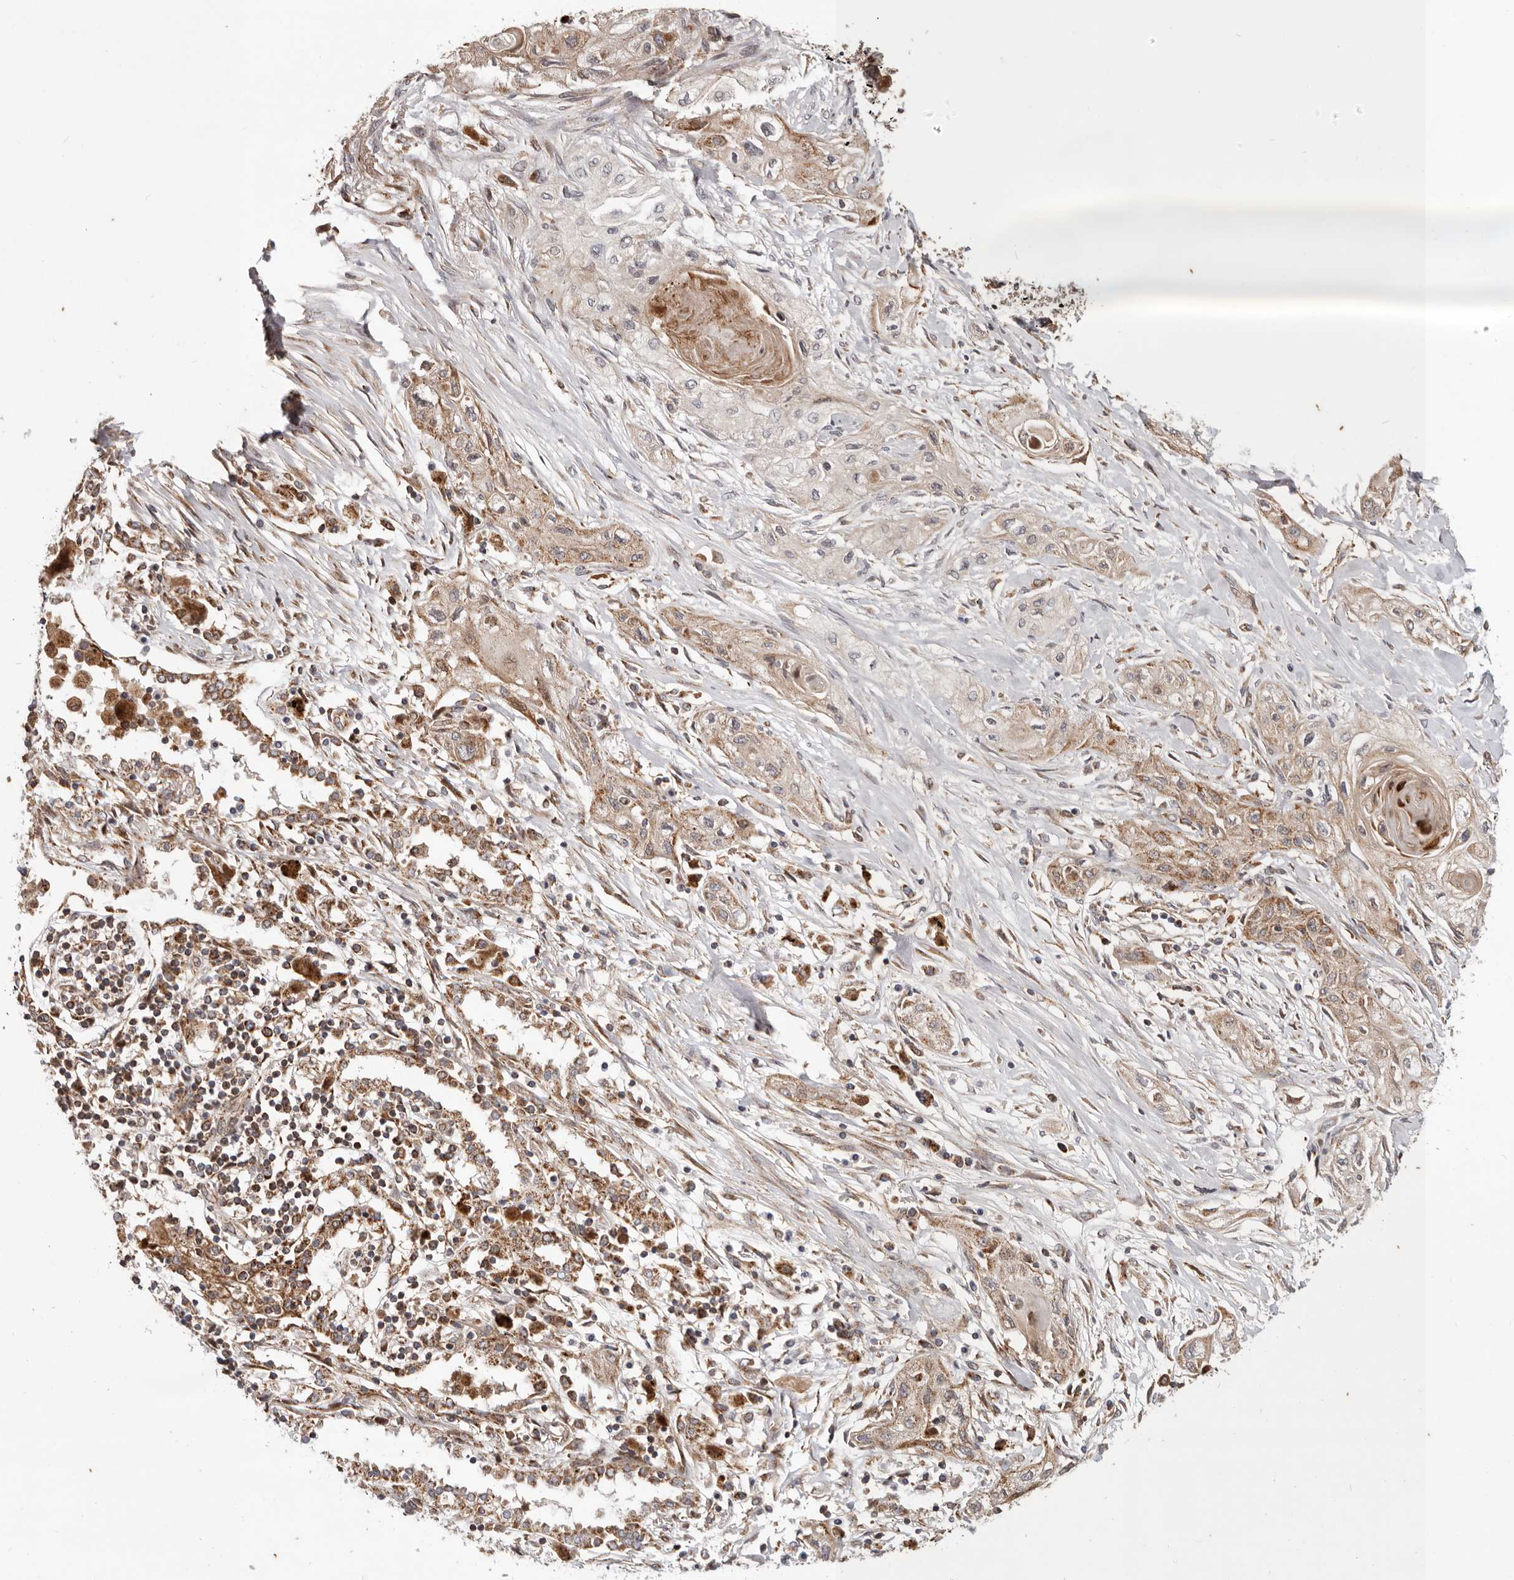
{"staining": {"intensity": "moderate", "quantity": ">75%", "location": "cytoplasmic/membranous"}, "tissue": "lung cancer", "cell_type": "Tumor cells", "image_type": "cancer", "snomed": [{"axis": "morphology", "description": "Squamous cell carcinoma, NOS"}, {"axis": "topography", "description": "Lung"}], "caption": "Immunohistochemistry histopathology image of lung cancer stained for a protein (brown), which shows medium levels of moderate cytoplasmic/membranous expression in about >75% of tumor cells.", "gene": "MRPS10", "patient": {"sex": "female", "age": 47}}